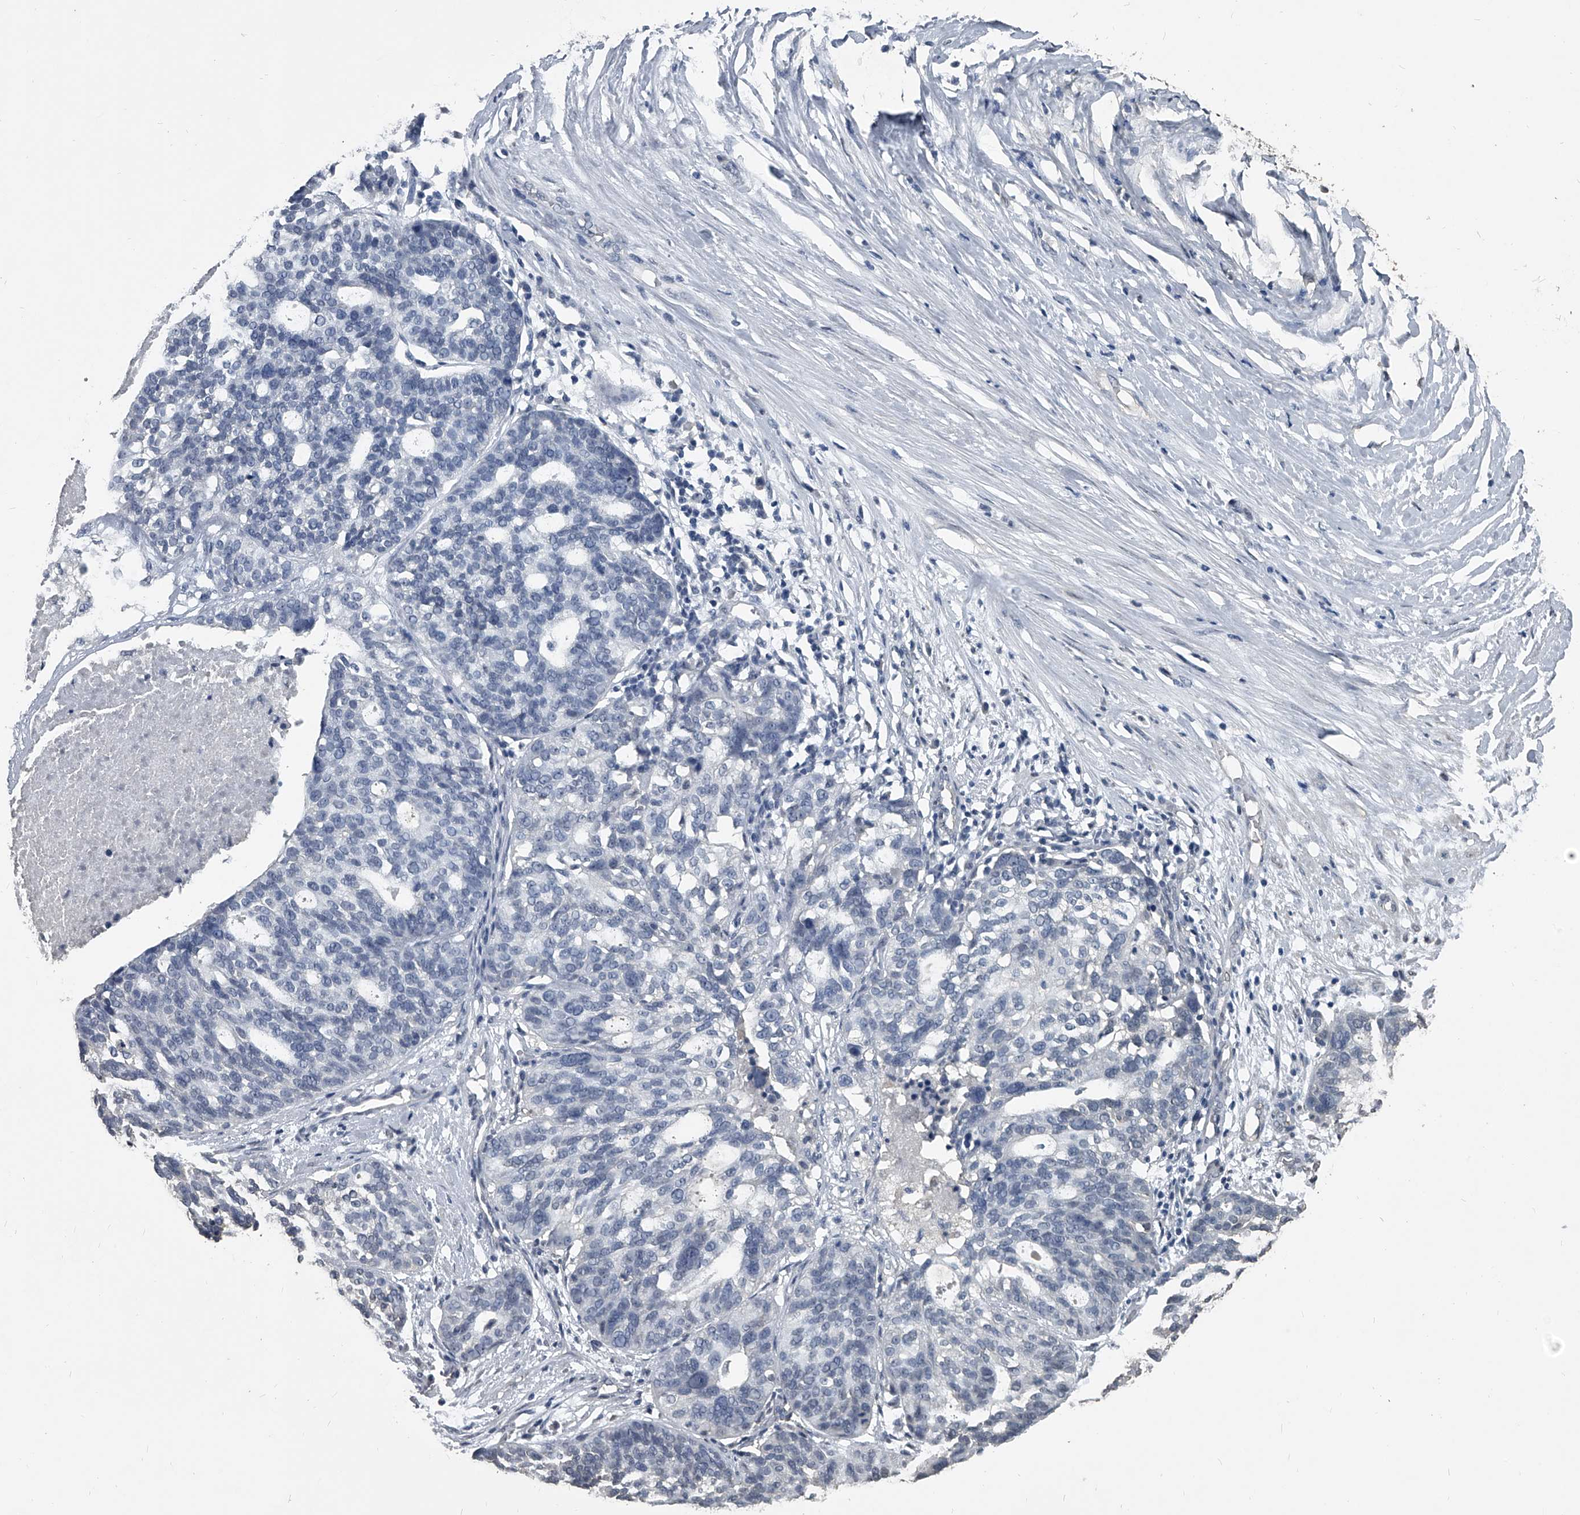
{"staining": {"intensity": "negative", "quantity": "none", "location": "none"}, "tissue": "ovarian cancer", "cell_type": "Tumor cells", "image_type": "cancer", "snomed": [{"axis": "morphology", "description": "Cystadenocarcinoma, serous, NOS"}, {"axis": "topography", "description": "Ovary"}], "caption": "Immunohistochemical staining of serous cystadenocarcinoma (ovarian) exhibits no significant expression in tumor cells.", "gene": "MATR3", "patient": {"sex": "female", "age": 59}}